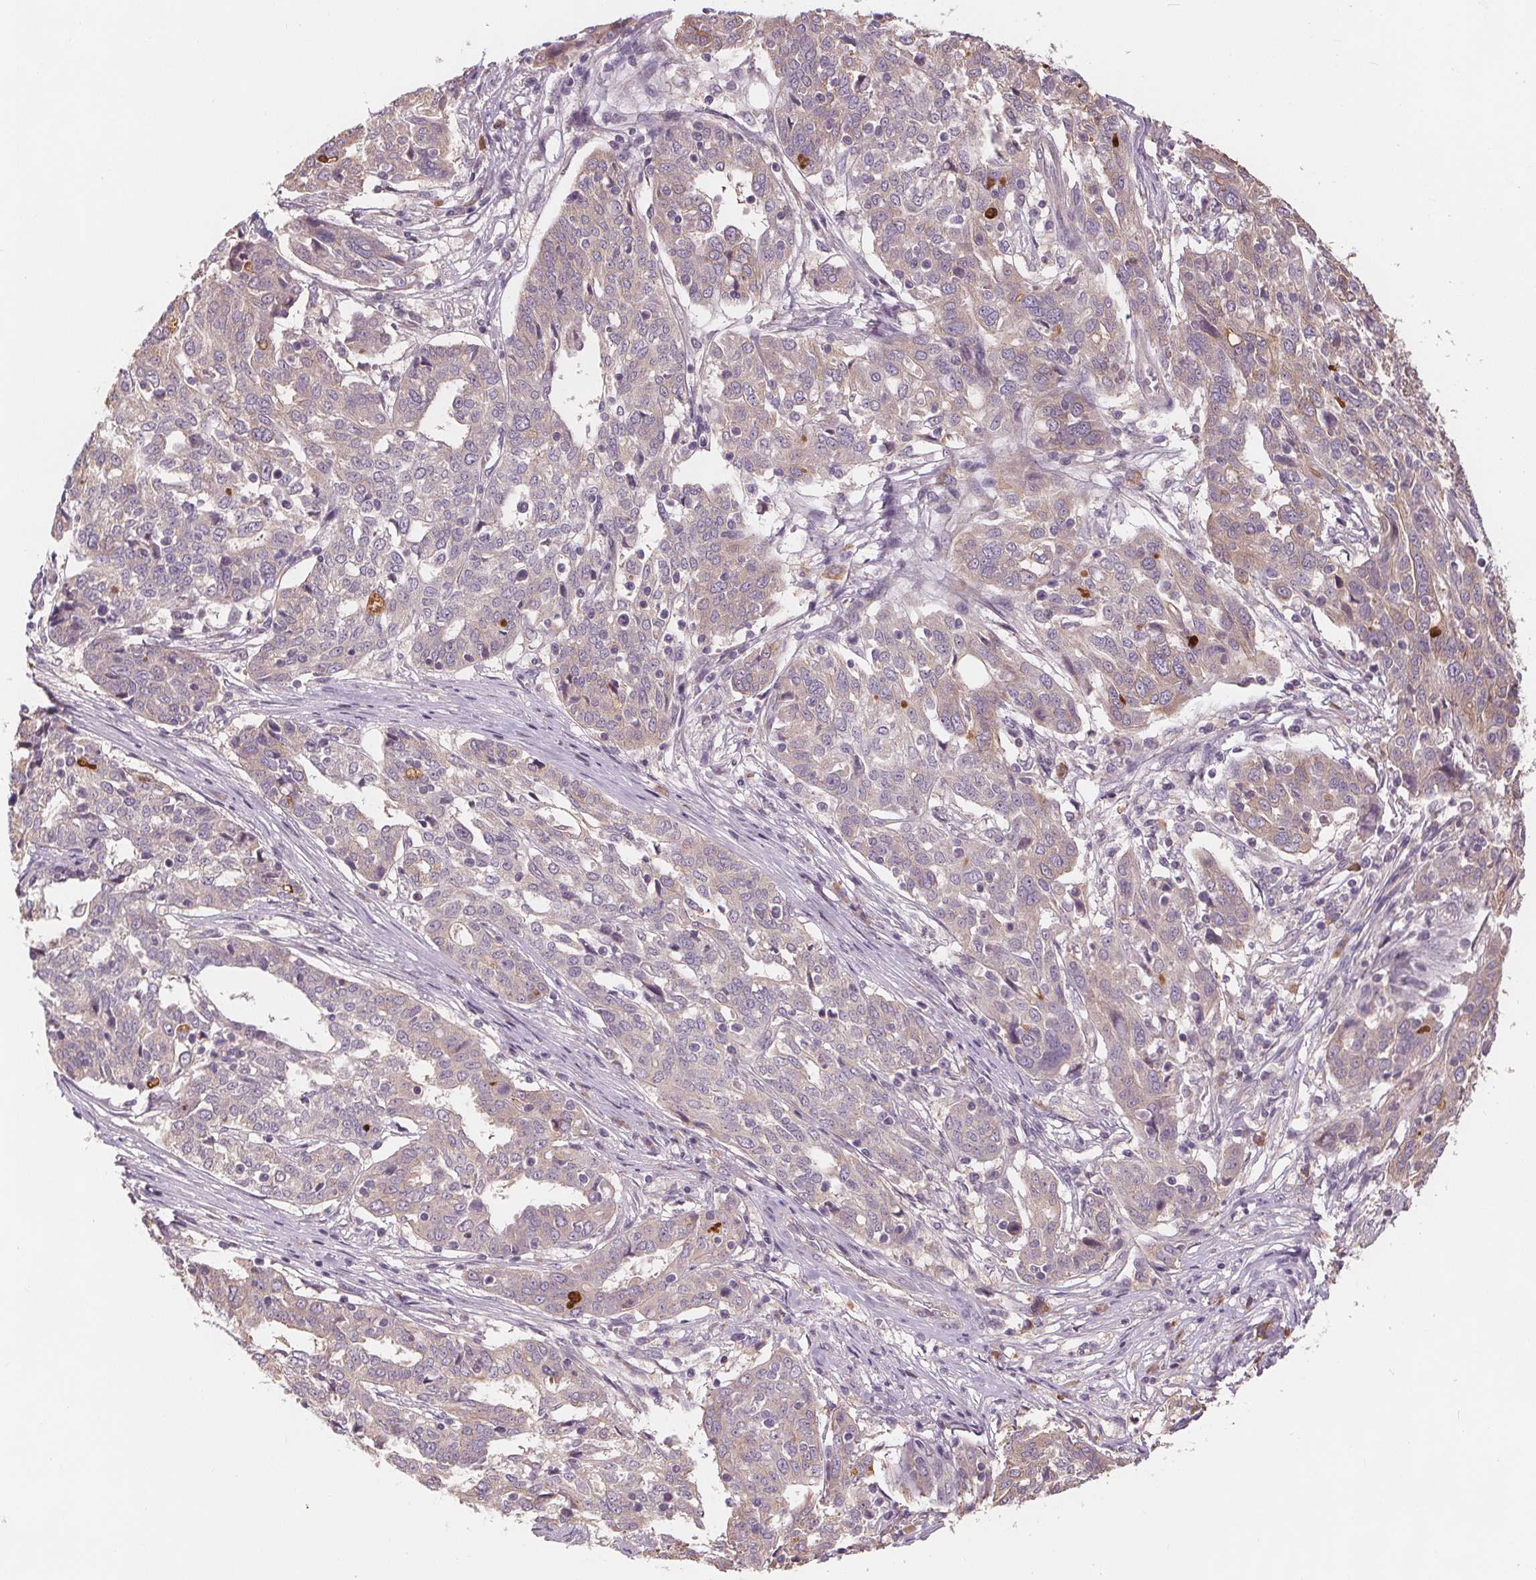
{"staining": {"intensity": "negative", "quantity": "none", "location": "none"}, "tissue": "ovarian cancer", "cell_type": "Tumor cells", "image_type": "cancer", "snomed": [{"axis": "morphology", "description": "Cystadenocarcinoma, serous, NOS"}, {"axis": "topography", "description": "Ovary"}], "caption": "IHC photomicrograph of neoplastic tissue: ovarian serous cystadenocarcinoma stained with DAB demonstrates no significant protein positivity in tumor cells.", "gene": "TMEM80", "patient": {"sex": "female", "age": 67}}